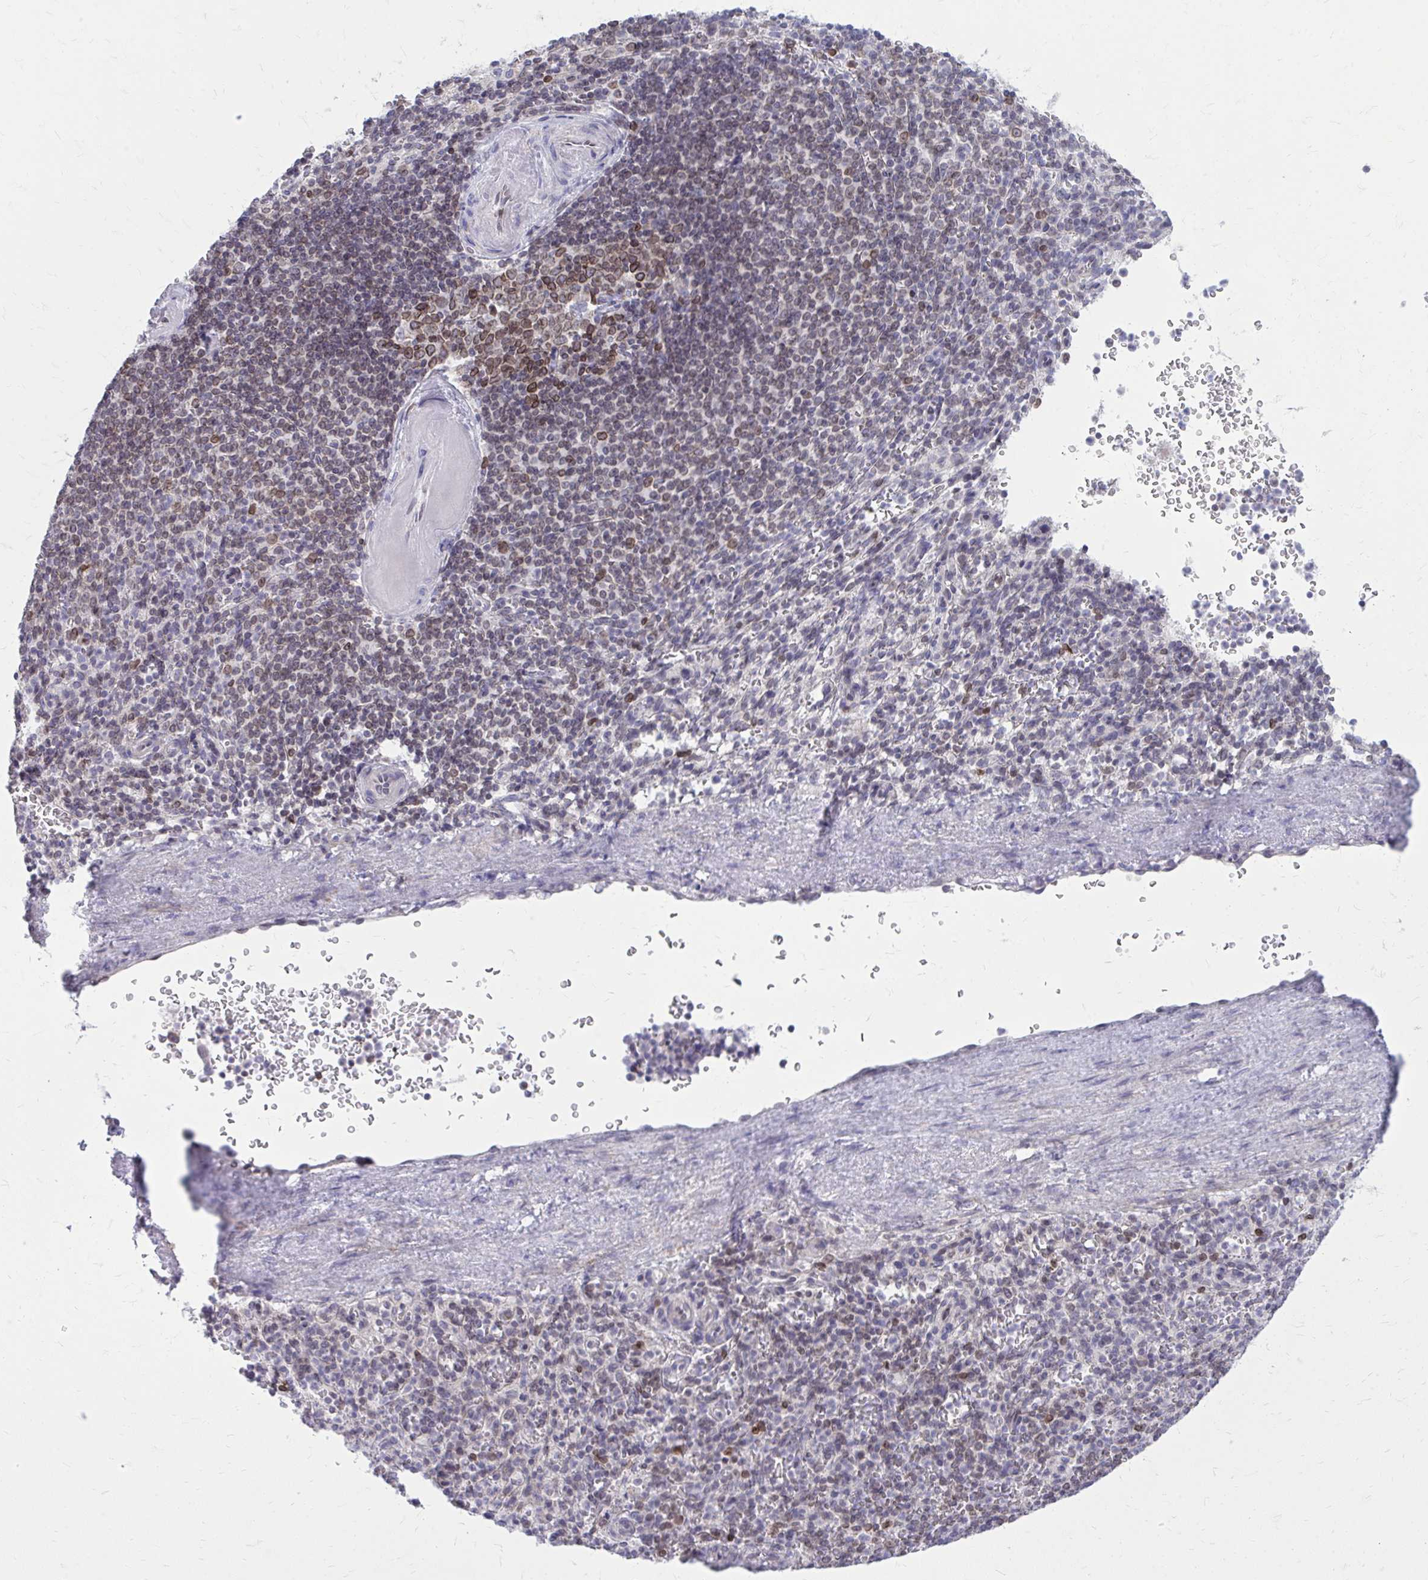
{"staining": {"intensity": "moderate", "quantity": "<25%", "location": "cytoplasmic/membranous,nuclear"}, "tissue": "spleen", "cell_type": "Cells in red pulp", "image_type": "normal", "snomed": [{"axis": "morphology", "description": "Normal tissue, NOS"}, {"axis": "topography", "description": "Spleen"}], "caption": "DAB immunohistochemical staining of unremarkable human spleen demonstrates moderate cytoplasmic/membranous,nuclear protein expression in approximately <25% of cells in red pulp. Ihc stains the protein of interest in brown and the nuclei are stained blue.", "gene": "RPS6KA2", "patient": {"sex": "female", "age": 74}}